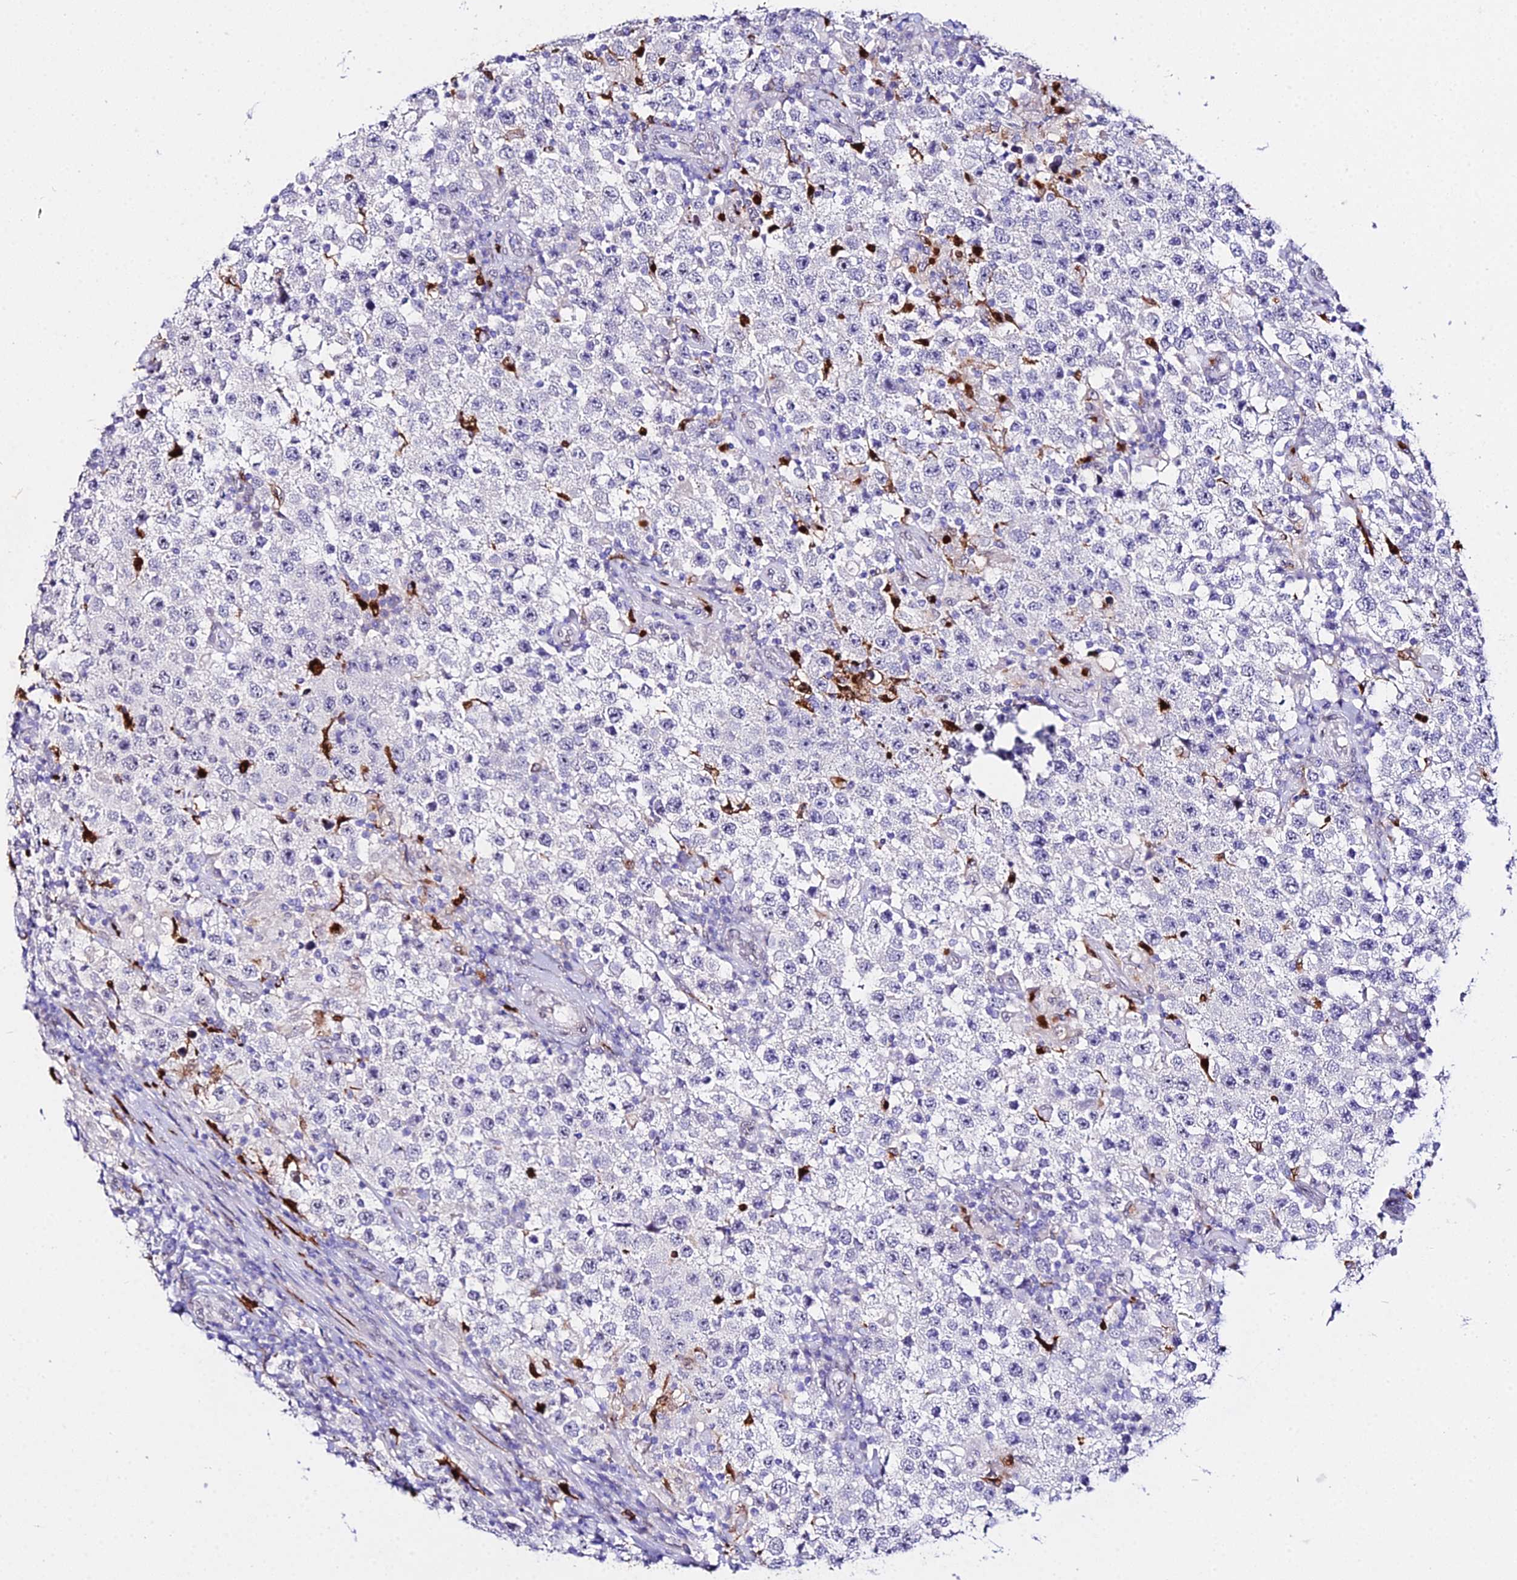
{"staining": {"intensity": "negative", "quantity": "none", "location": "none"}, "tissue": "testis cancer", "cell_type": "Tumor cells", "image_type": "cancer", "snomed": [{"axis": "morphology", "description": "Normal tissue, NOS"}, {"axis": "morphology", "description": "Urothelial carcinoma, High grade"}, {"axis": "morphology", "description": "Seminoma, NOS"}, {"axis": "morphology", "description": "Carcinoma, Embryonal, NOS"}, {"axis": "topography", "description": "Urinary bladder"}, {"axis": "topography", "description": "Testis"}], "caption": "This is an immunohistochemistry photomicrograph of human testis cancer (embryonal carcinoma). There is no expression in tumor cells.", "gene": "MCM10", "patient": {"sex": "male", "age": 41}}